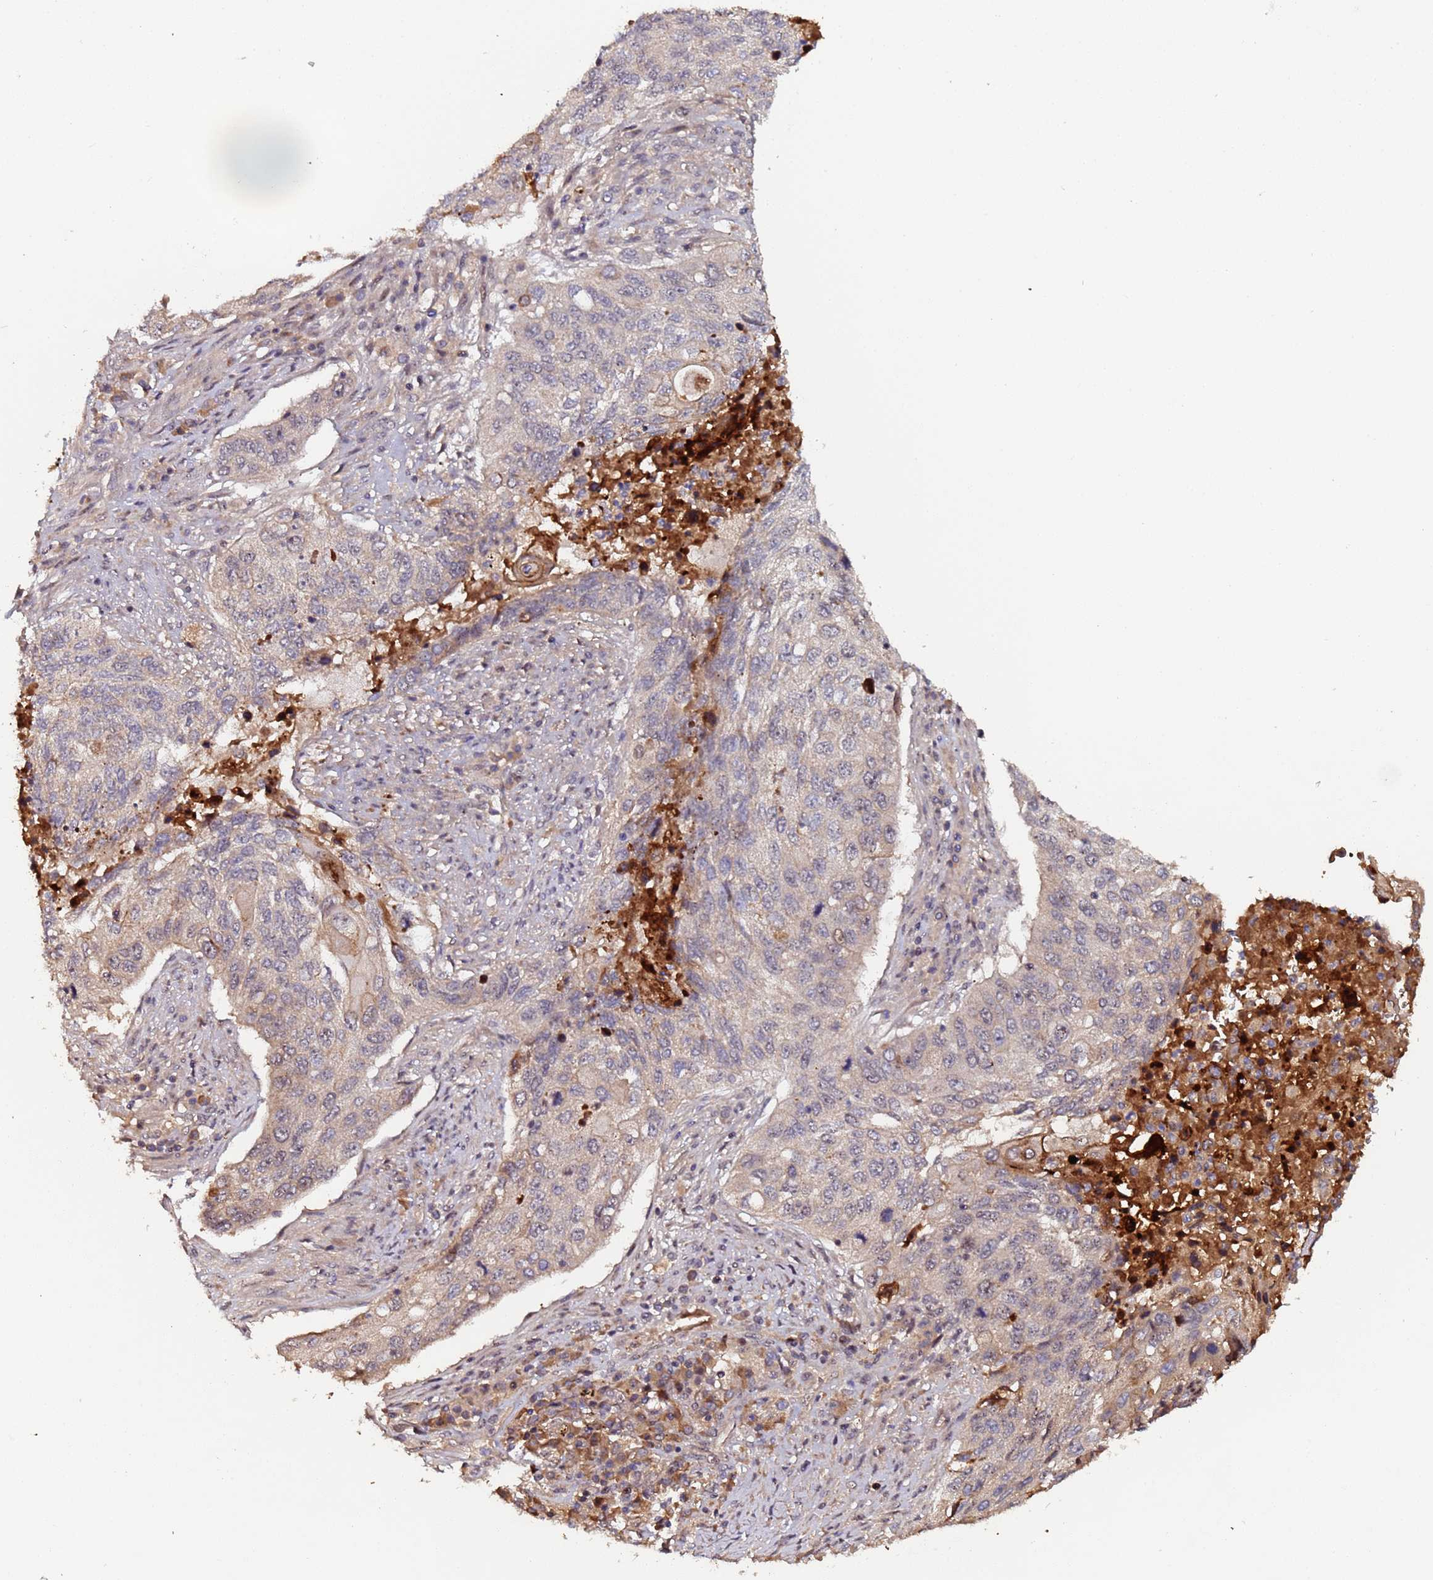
{"staining": {"intensity": "weak", "quantity": "25%-75%", "location": "cytoplasmic/membranous"}, "tissue": "lung cancer", "cell_type": "Tumor cells", "image_type": "cancer", "snomed": [{"axis": "morphology", "description": "Squamous cell carcinoma, NOS"}, {"axis": "topography", "description": "Lung"}], "caption": "A brown stain highlights weak cytoplasmic/membranous expression of a protein in lung cancer tumor cells.", "gene": "OSER1", "patient": {"sex": "female", "age": 63}}